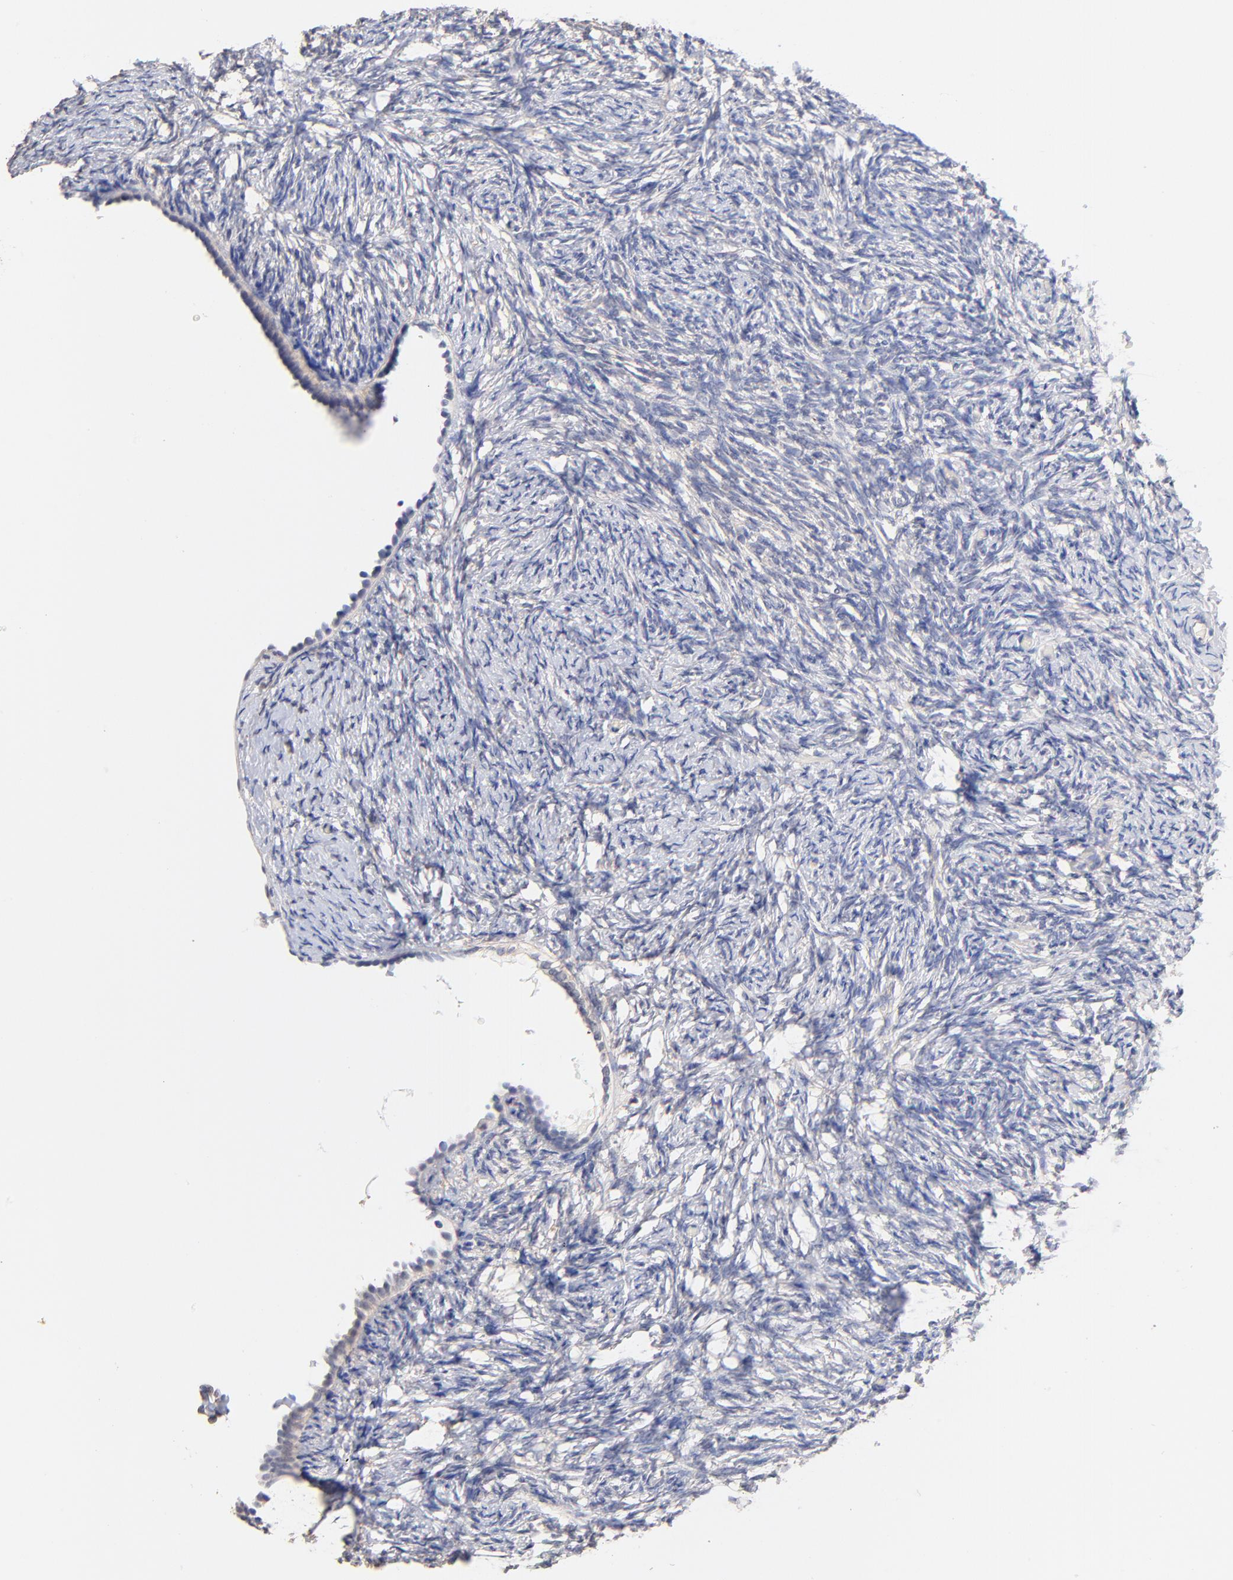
{"staining": {"intensity": "negative", "quantity": "none", "location": "none"}, "tissue": "ovary", "cell_type": "Ovarian stroma cells", "image_type": "normal", "snomed": [{"axis": "morphology", "description": "Normal tissue, NOS"}, {"axis": "topography", "description": "Ovary"}], "caption": "Immunohistochemical staining of unremarkable human ovary exhibits no significant staining in ovarian stroma cells. Nuclei are stained in blue.", "gene": "RIBC2", "patient": {"sex": "female", "age": 60}}